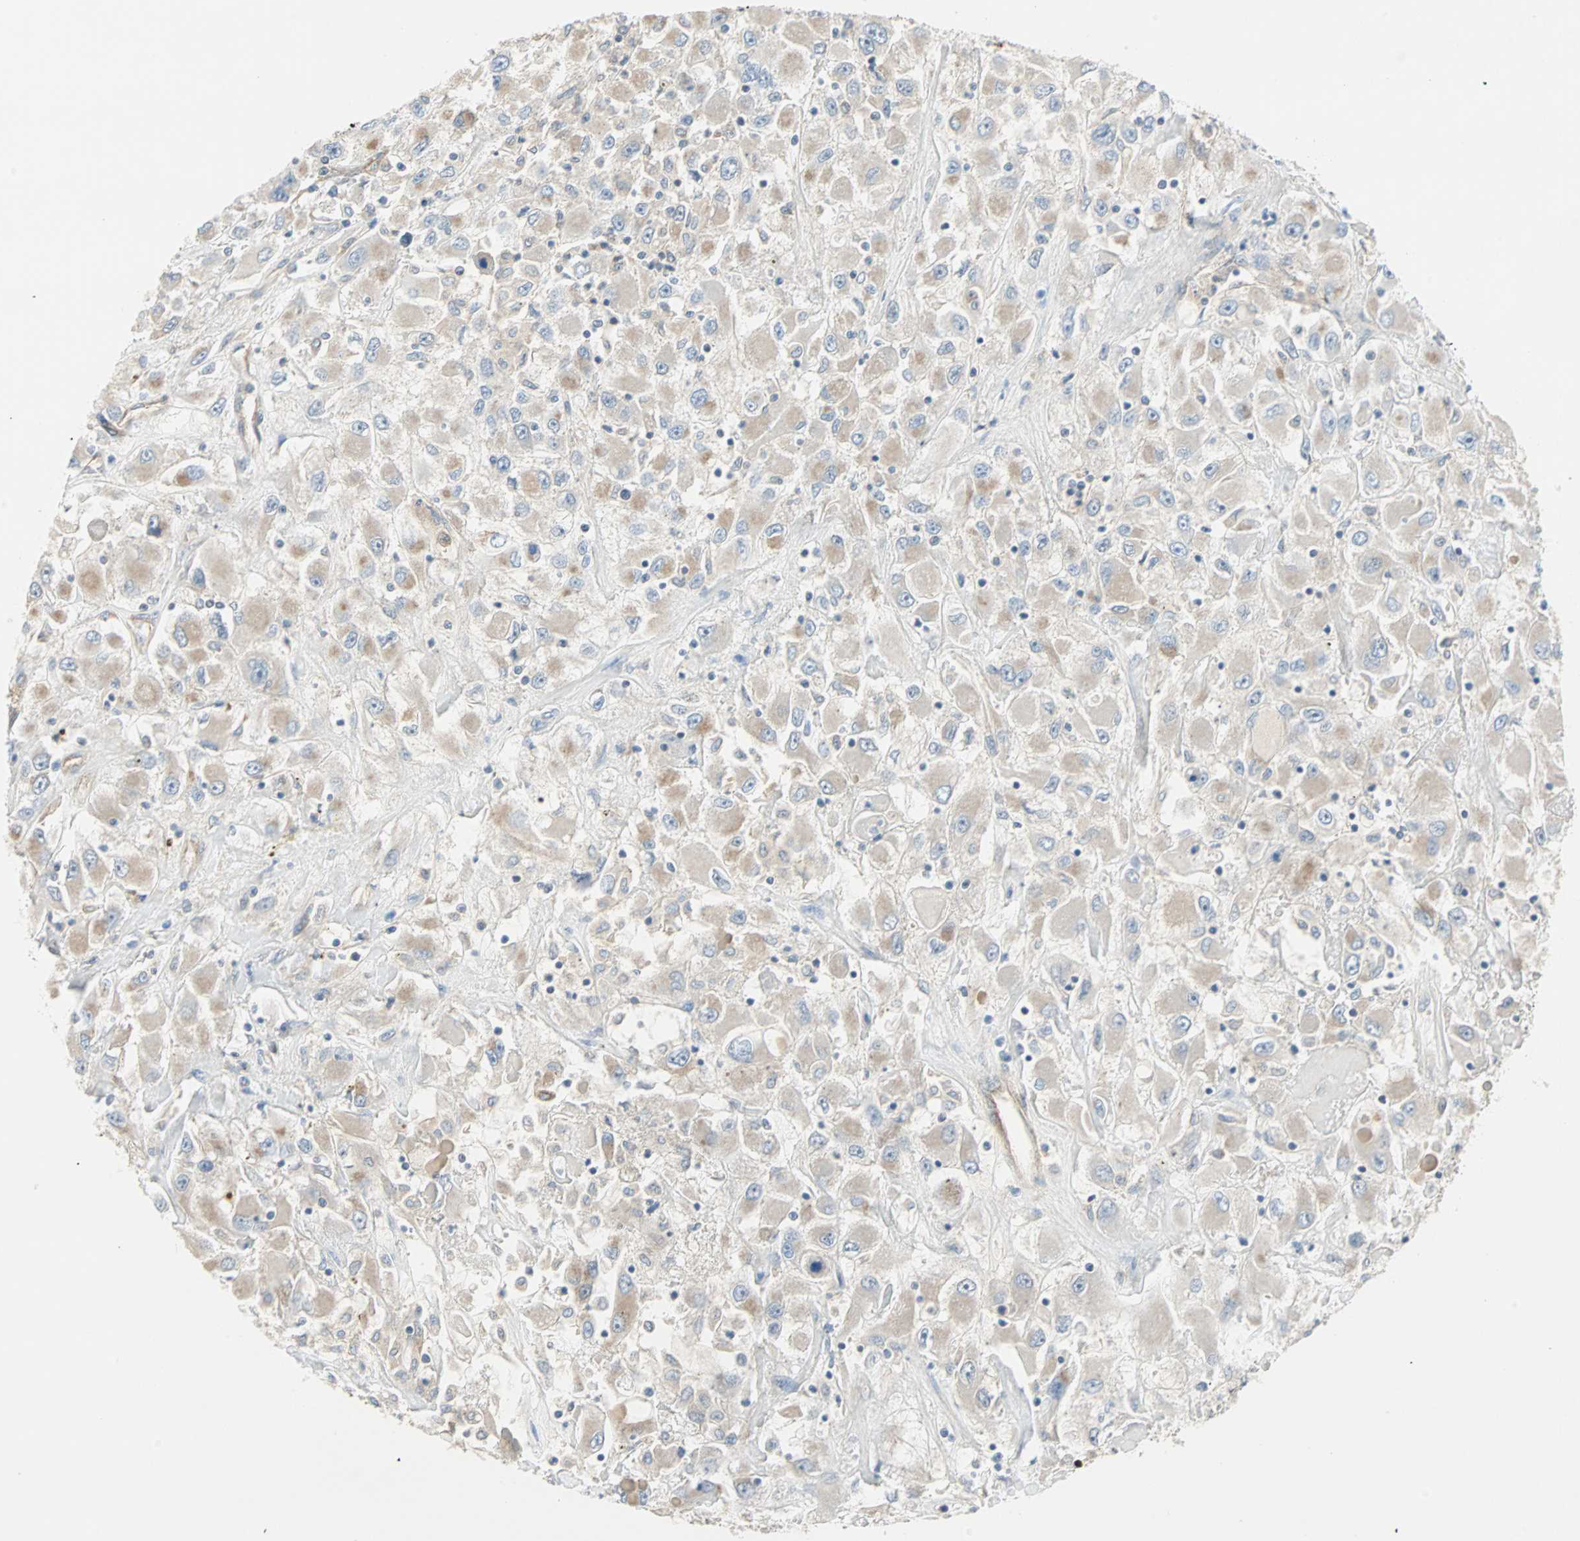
{"staining": {"intensity": "weak", "quantity": "25%-75%", "location": "cytoplasmic/membranous"}, "tissue": "renal cancer", "cell_type": "Tumor cells", "image_type": "cancer", "snomed": [{"axis": "morphology", "description": "Adenocarcinoma, NOS"}, {"axis": "topography", "description": "Kidney"}], "caption": "Immunohistochemistry (DAB) staining of renal cancer (adenocarcinoma) demonstrates weak cytoplasmic/membranous protein staining in approximately 25%-75% of tumor cells.", "gene": "PDE8A", "patient": {"sex": "female", "age": 52}}